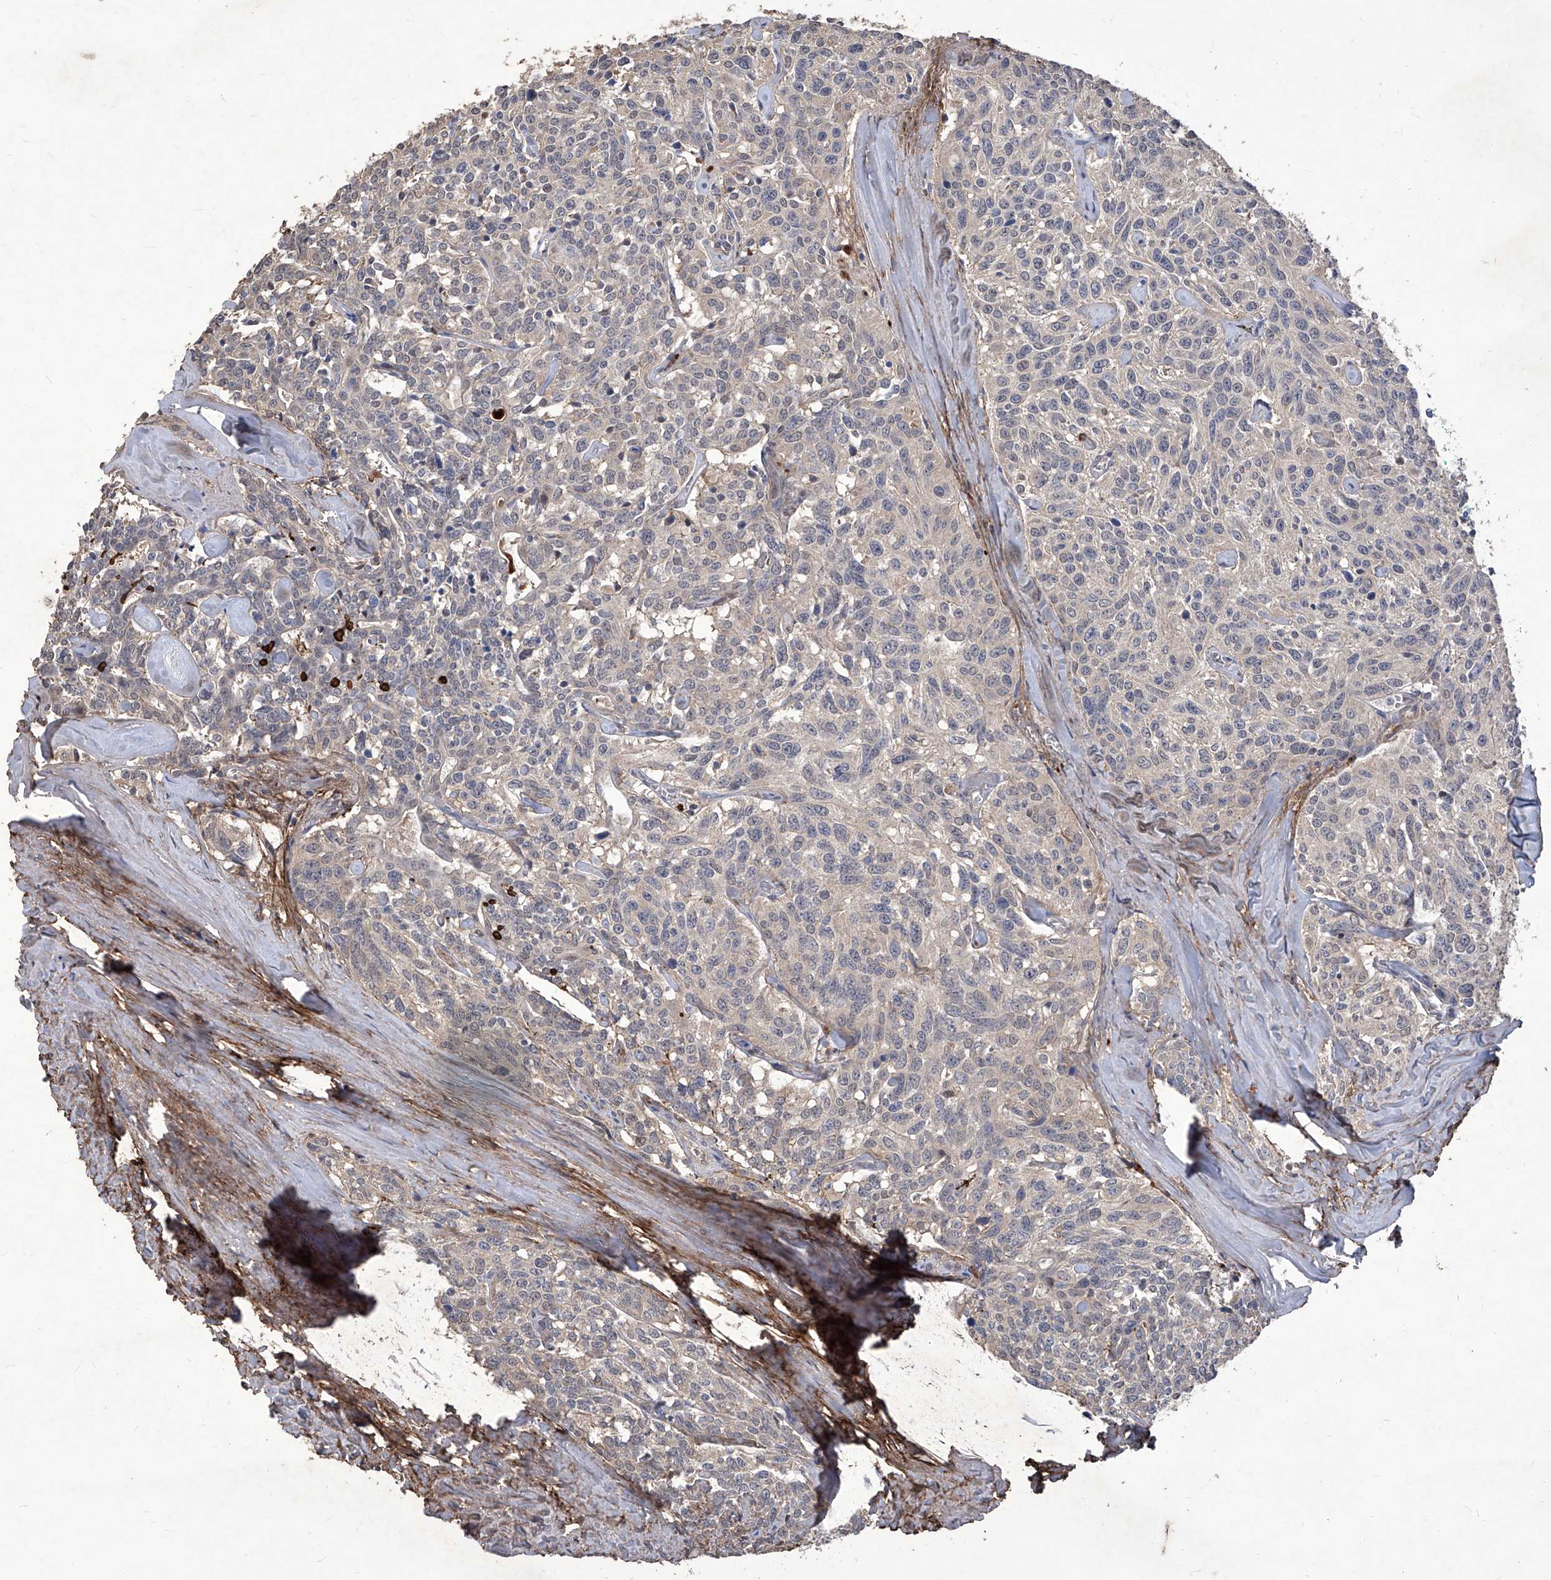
{"staining": {"intensity": "negative", "quantity": "none", "location": "none"}, "tissue": "carcinoid", "cell_type": "Tumor cells", "image_type": "cancer", "snomed": [{"axis": "morphology", "description": "Carcinoid, malignant, NOS"}, {"axis": "topography", "description": "Lung"}], "caption": "Immunohistochemistry histopathology image of neoplastic tissue: carcinoid stained with DAB (3,3'-diaminobenzidine) displays no significant protein staining in tumor cells.", "gene": "TXNIP", "patient": {"sex": "female", "age": 46}}